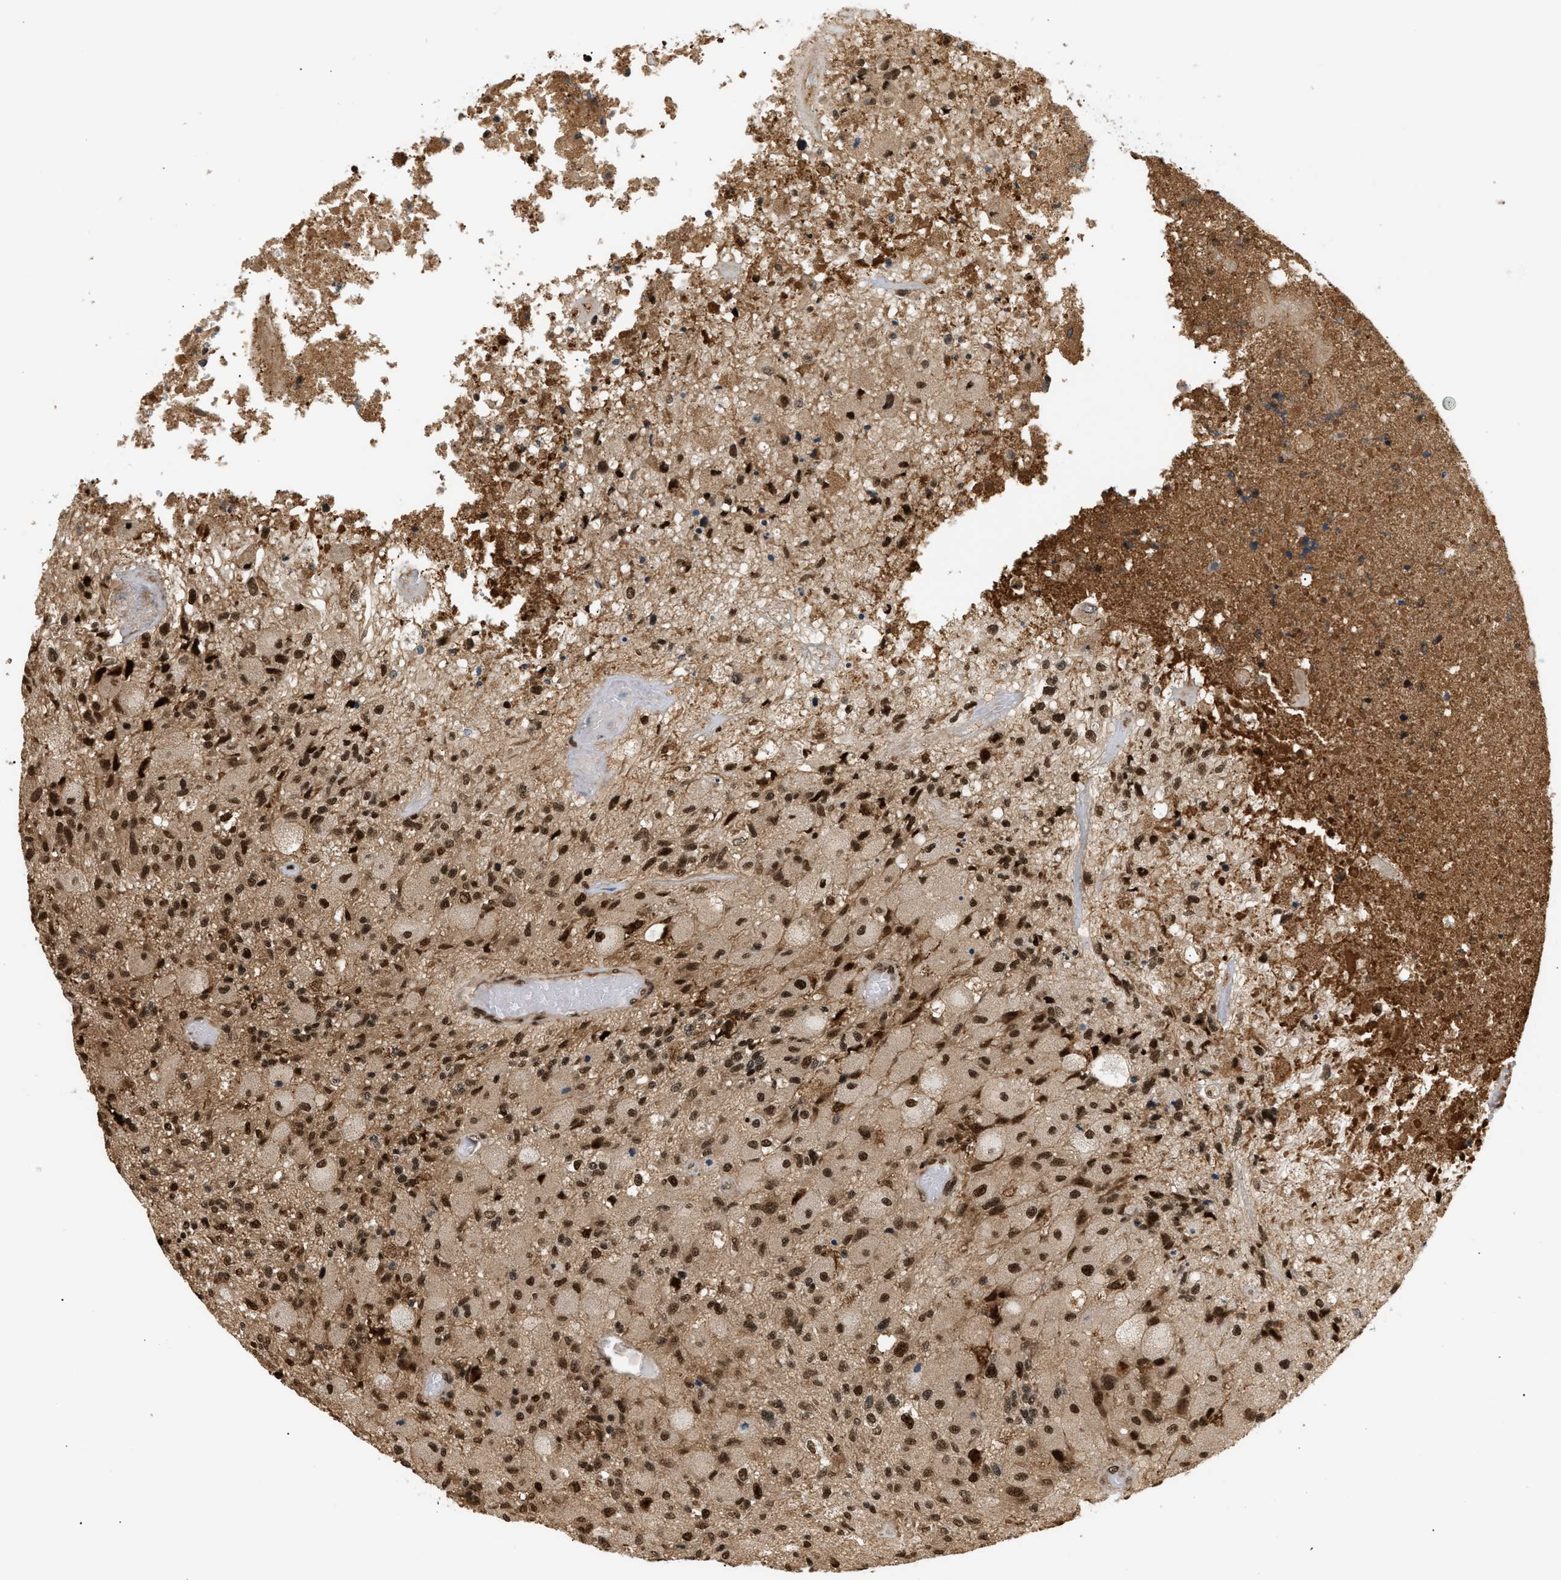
{"staining": {"intensity": "strong", "quantity": ">75%", "location": "nuclear"}, "tissue": "glioma", "cell_type": "Tumor cells", "image_type": "cancer", "snomed": [{"axis": "morphology", "description": "Normal tissue, NOS"}, {"axis": "morphology", "description": "Glioma, malignant, High grade"}, {"axis": "topography", "description": "Cerebral cortex"}], "caption": "High-grade glioma (malignant) tissue displays strong nuclear expression in about >75% of tumor cells Immunohistochemistry (ihc) stains the protein in brown and the nuclei are stained blue.", "gene": "RBM5", "patient": {"sex": "male", "age": 77}}